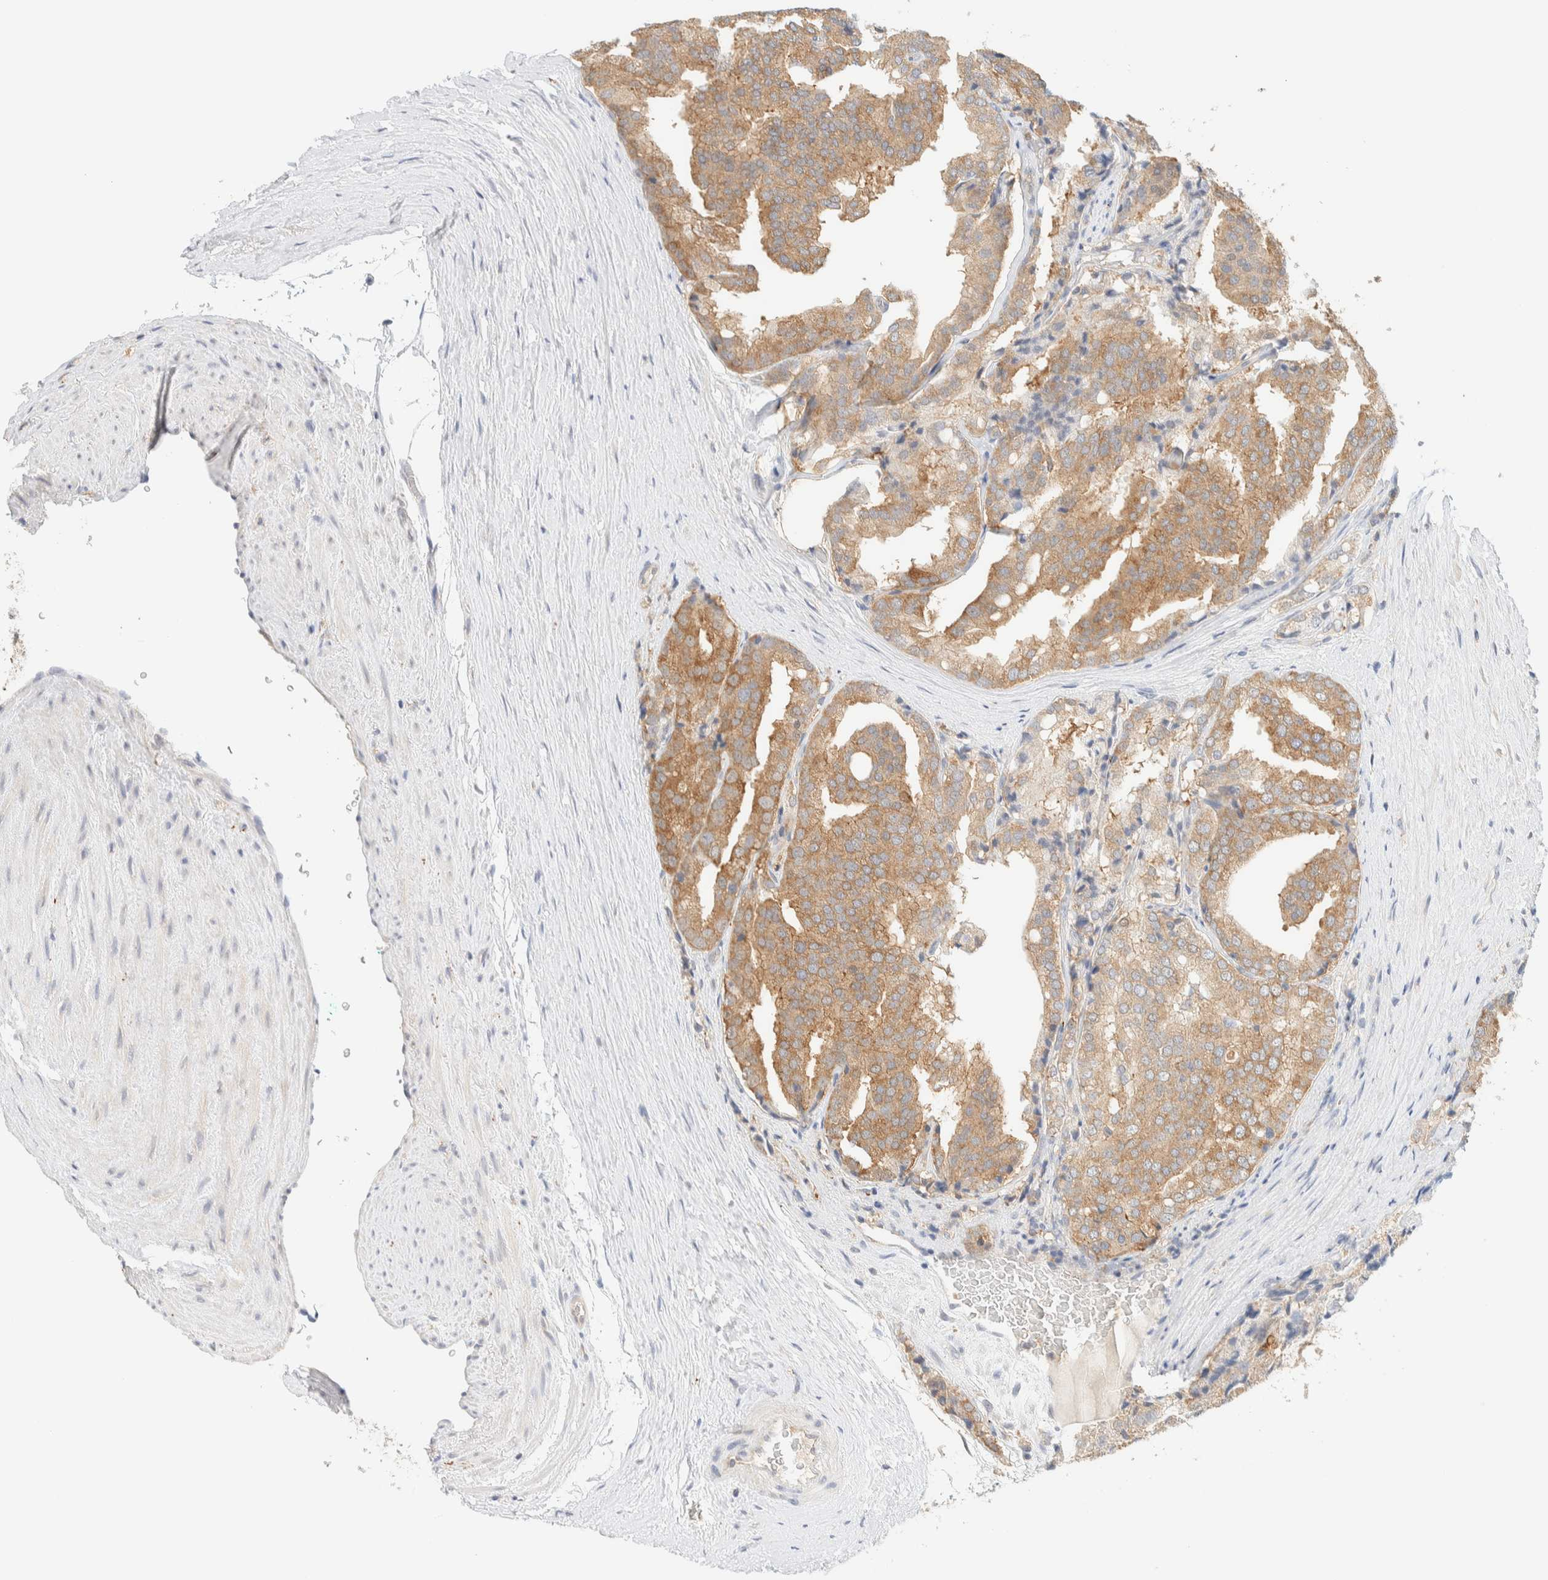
{"staining": {"intensity": "moderate", "quantity": "25%-75%", "location": "cytoplasmic/membranous"}, "tissue": "prostate cancer", "cell_type": "Tumor cells", "image_type": "cancer", "snomed": [{"axis": "morphology", "description": "Adenocarcinoma, High grade"}, {"axis": "topography", "description": "Prostate"}], "caption": "Prostate cancer stained for a protein (brown) demonstrates moderate cytoplasmic/membranous positive positivity in approximately 25%-75% of tumor cells.", "gene": "TBC1D8B", "patient": {"sex": "male", "age": 50}}